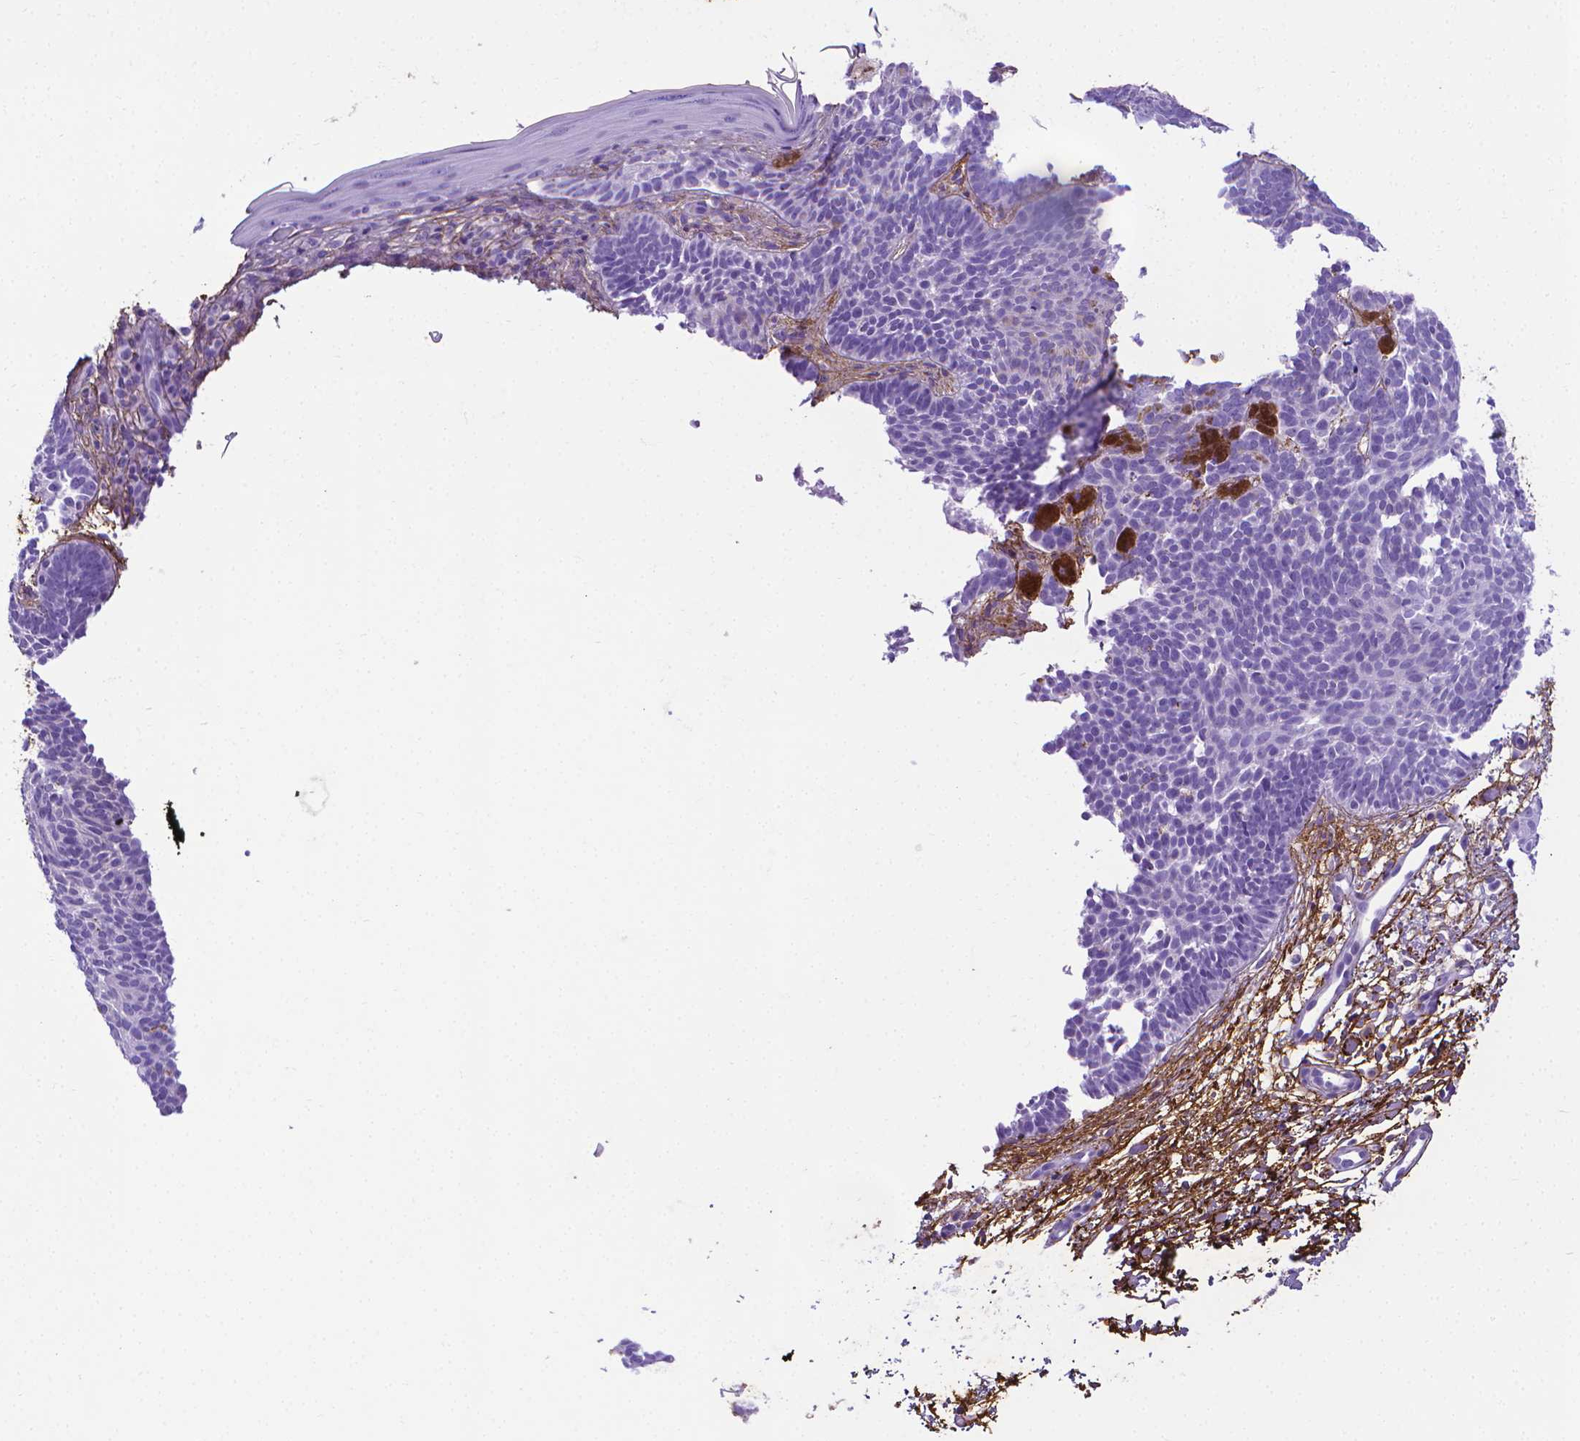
{"staining": {"intensity": "negative", "quantity": "none", "location": "none"}, "tissue": "skin cancer", "cell_type": "Tumor cells", "image_type": "cancer", "snomed": [{"axis": "morphology", "description": "Basal cell carcinoma"}, {"axis": "topography", "description": "Skin"}], "caption": "Immunohistochemistry image of human skin basal cell carcinoma stained for a protein (brown), which exhibits no expression in tumor cells.", "gene": "MFAP2", "patient": {"sex": "female", "age": 85}}